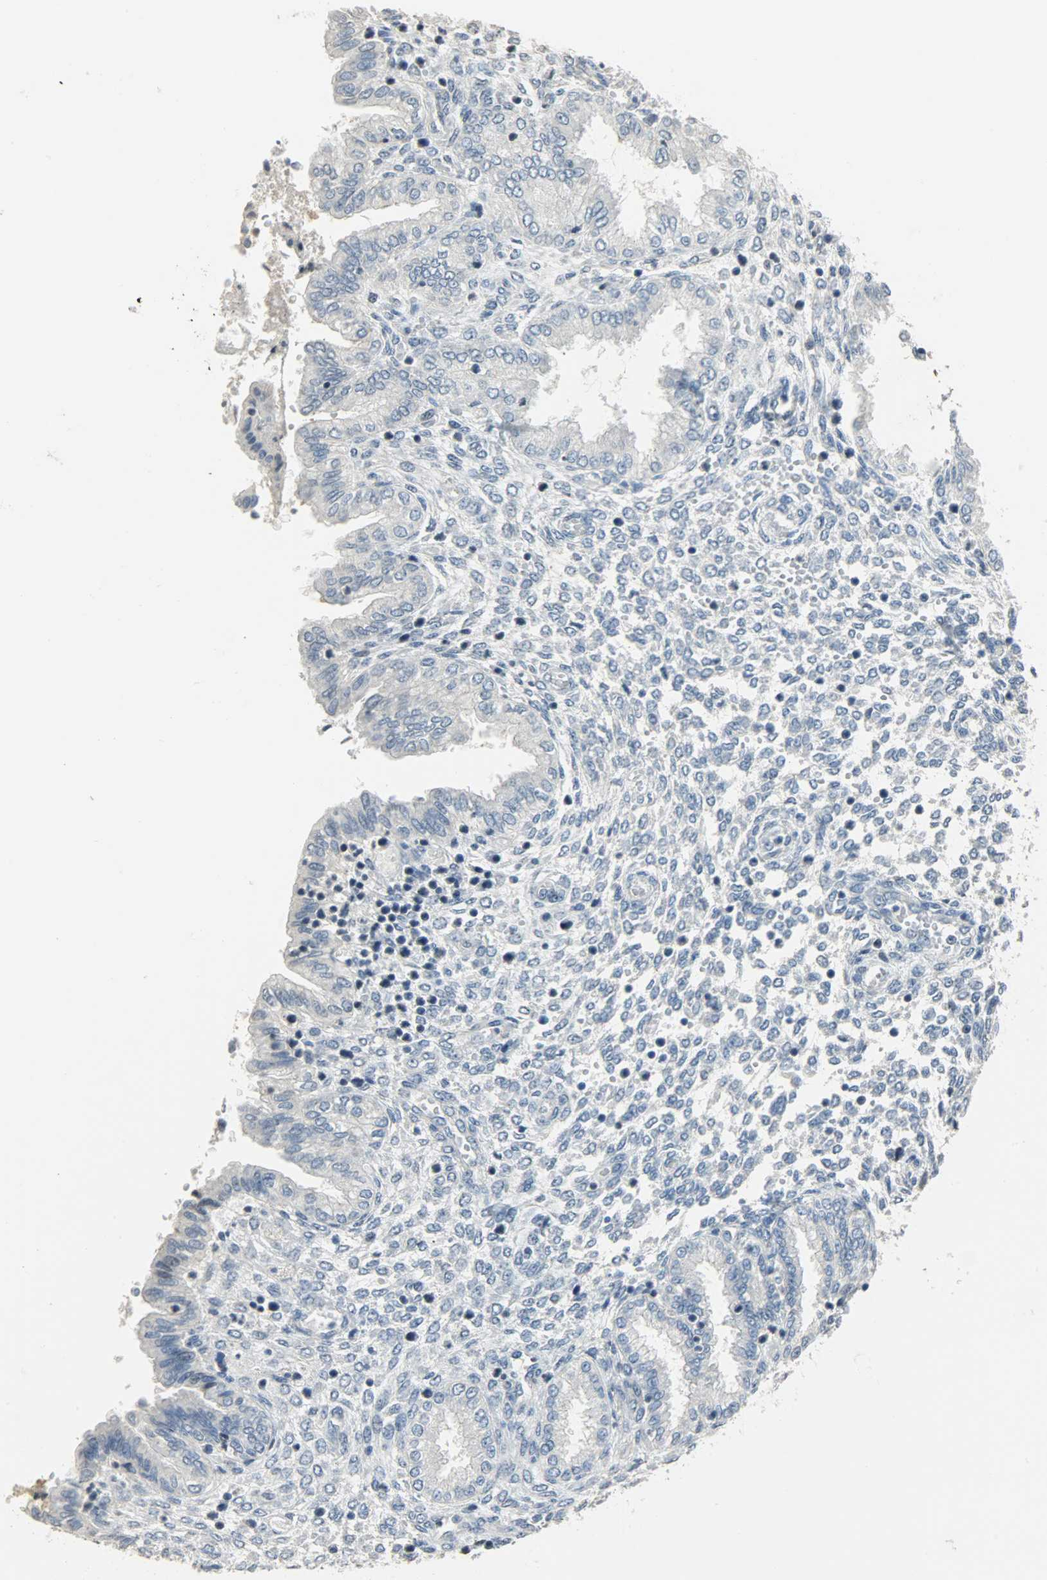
{"staining": {"intensity": "negative", "quantity": "none", "location": "none"}, "tissue": "endometrium", "cell_type": "Cells in endometrial stroma", "image_type": "normal", "snomed": [{"axis": "morphology", "description": "Normal tissue, NOS"}, {"axis": "topography", "description": "Endometrium"}], "caption": "IHC image of unremarkable human endometrium stained for a protein (brown), which reveals no staining in cells in endometrial stroma. (DAB IHC visualized using brightfield microscopy, high magnification).", "gene": "DNAJB6", "patient": {"sex": "female", "age": 33}}